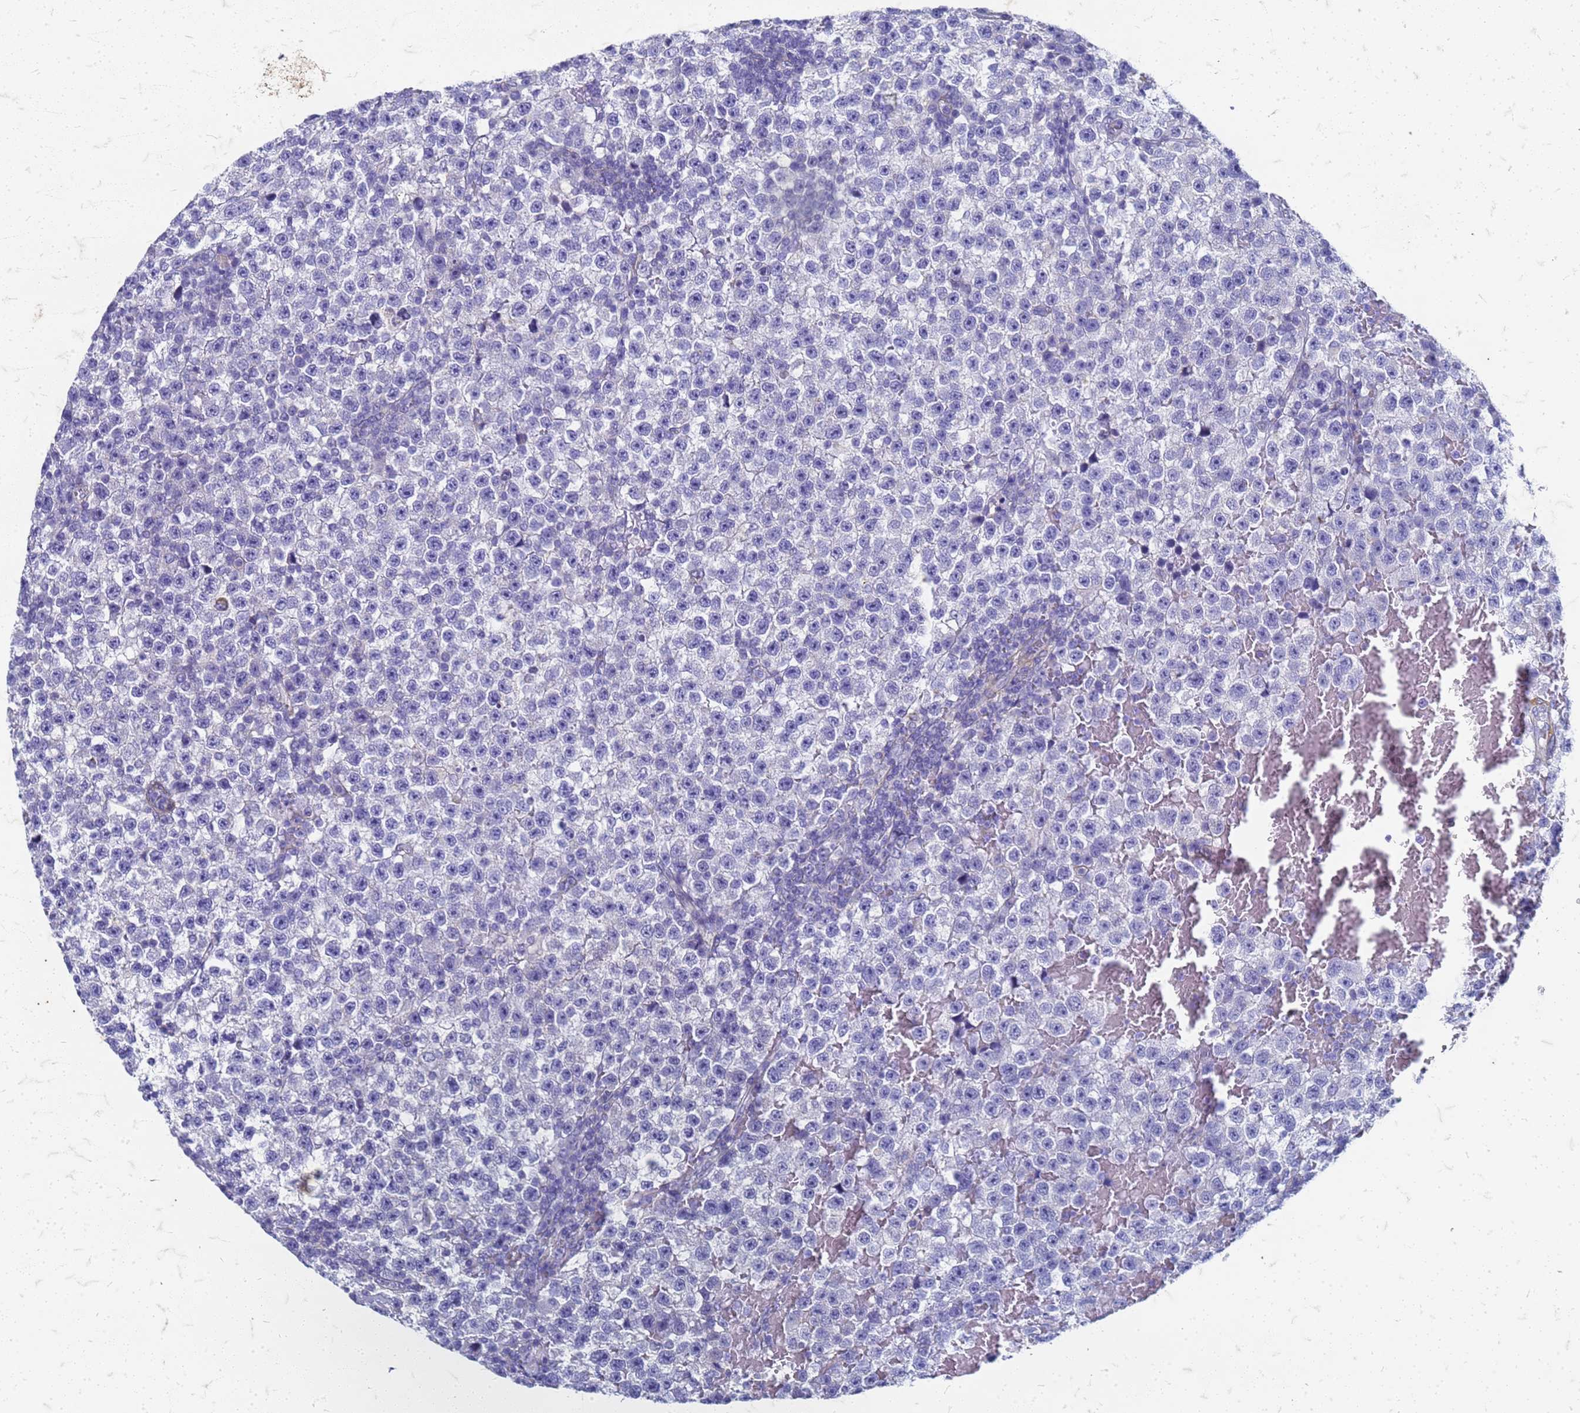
{"staining": {"intensity": "negative", "quantity": "none", "location": "none"}, "tissue": "testis cancer", "cell_type": "Tumor cells", "image_type": "cancer", "snomed": [{"axis": "morphology", "description": "Seminoma, NOS"}, {"axis": "topography", "description": "Testis"}], "caption": "Tumor cells show no significant protein expression in testis cancer.", "gene": "TRIM64B", "patient": {"sex": "male", "age": 22}}